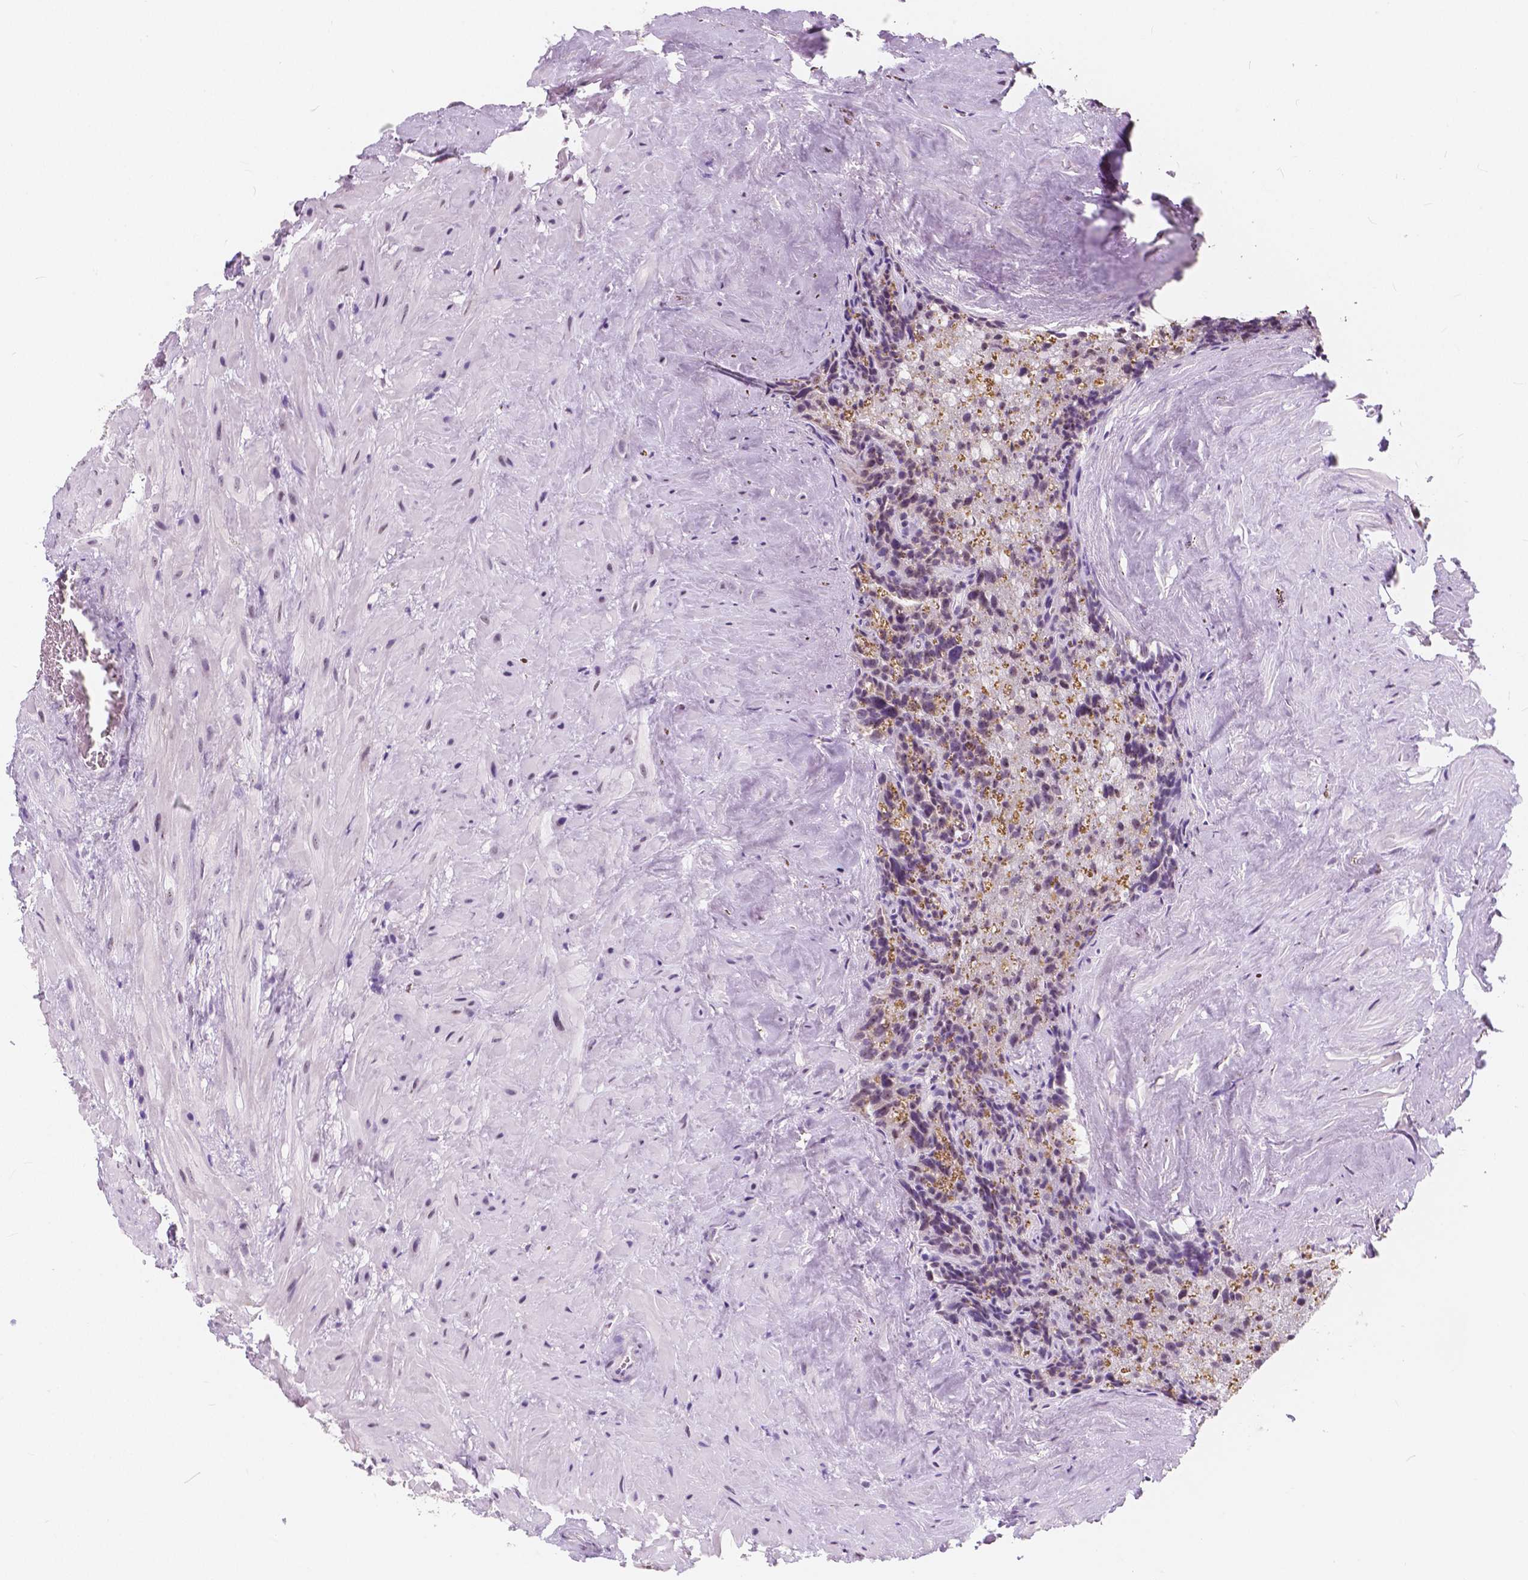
{"staining": {"intensity": "moderate", "quantity": "25%-75%", "location": "cytoplasmic/membranous"}, "tissue": "seminal vesicle", "cell_type": "Glandular cells", "image_type": "normal", "snomed": [{"axis": "morphology", "description": "Normal tissue, NOS"}, {"axis": "topography", "description": "Prostate"}, {"axis": "topography", "description": "Seminal veicle"}], "caption": "A brown stain labels moderate cytoplasmic/membranous expression of a protein in glandular cells of benign seminal vesicle. (DAB IHC, brown staining for protein, blue staining for nuclei).", "gene": "NOLC1", "patient": {"sex": "male", "age": 71}}